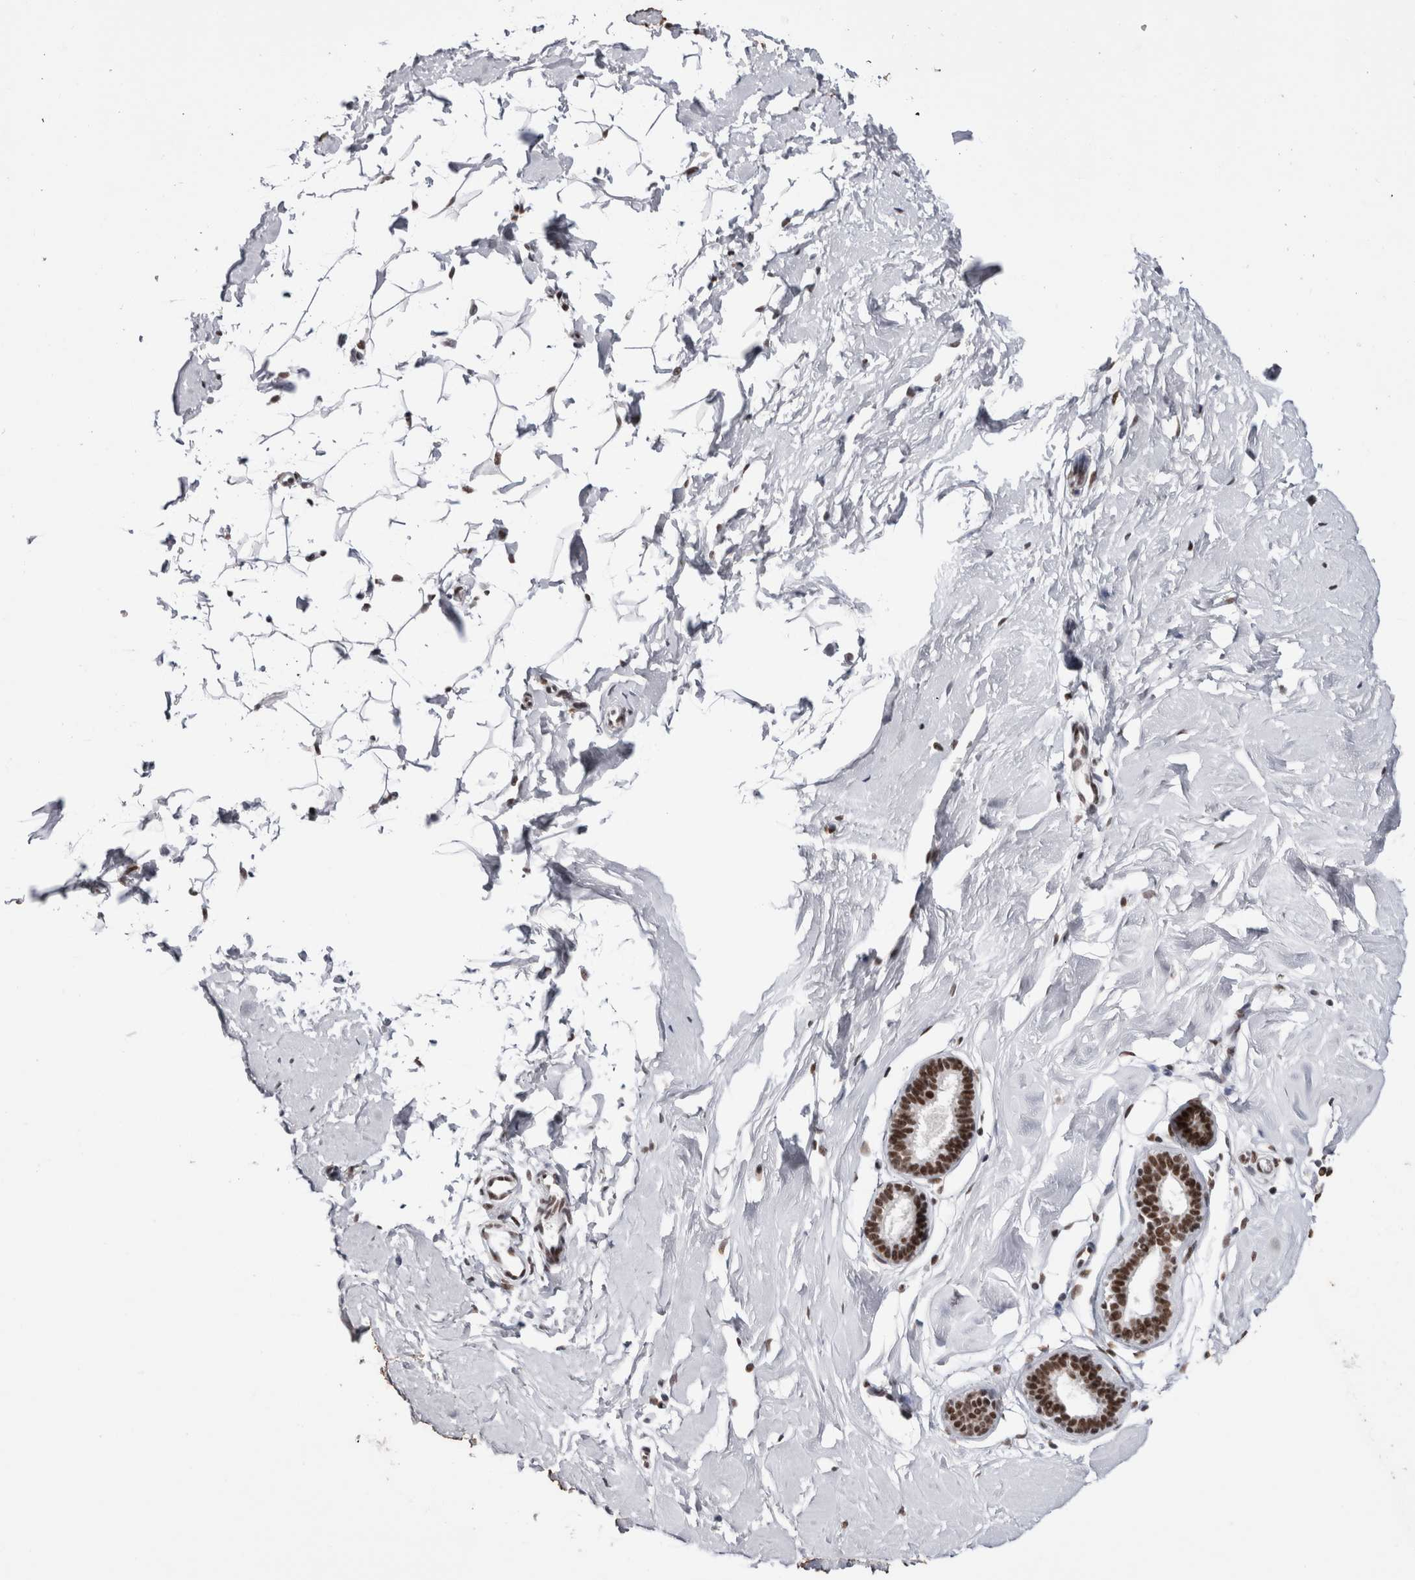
{"staining": {"intensity": "weak", "quantity": ">75%", "location": "nuclear"}, "tissue": "breast", "cell_type": "Adipocytes", "image_type": "normal", "snomed": [{"axis": "morphology", "description": "Normal tissue, NOS"}, {"axis": "topography", "description": "Breast"}], "caption": "An immunohistochemistry (IHC) image of benign tissue is shown. Protein staining in brown highlights weak nuclear positivity in breast within adipocytes. The staining is performed using DAB (3,3'-diaminobenzidine) brown chromogen to label protein expression. The nuclei are counter-stained blue using hematoxylin.", "gene": "SMC1A", "patient": {"sex": "female", "age": 23}}